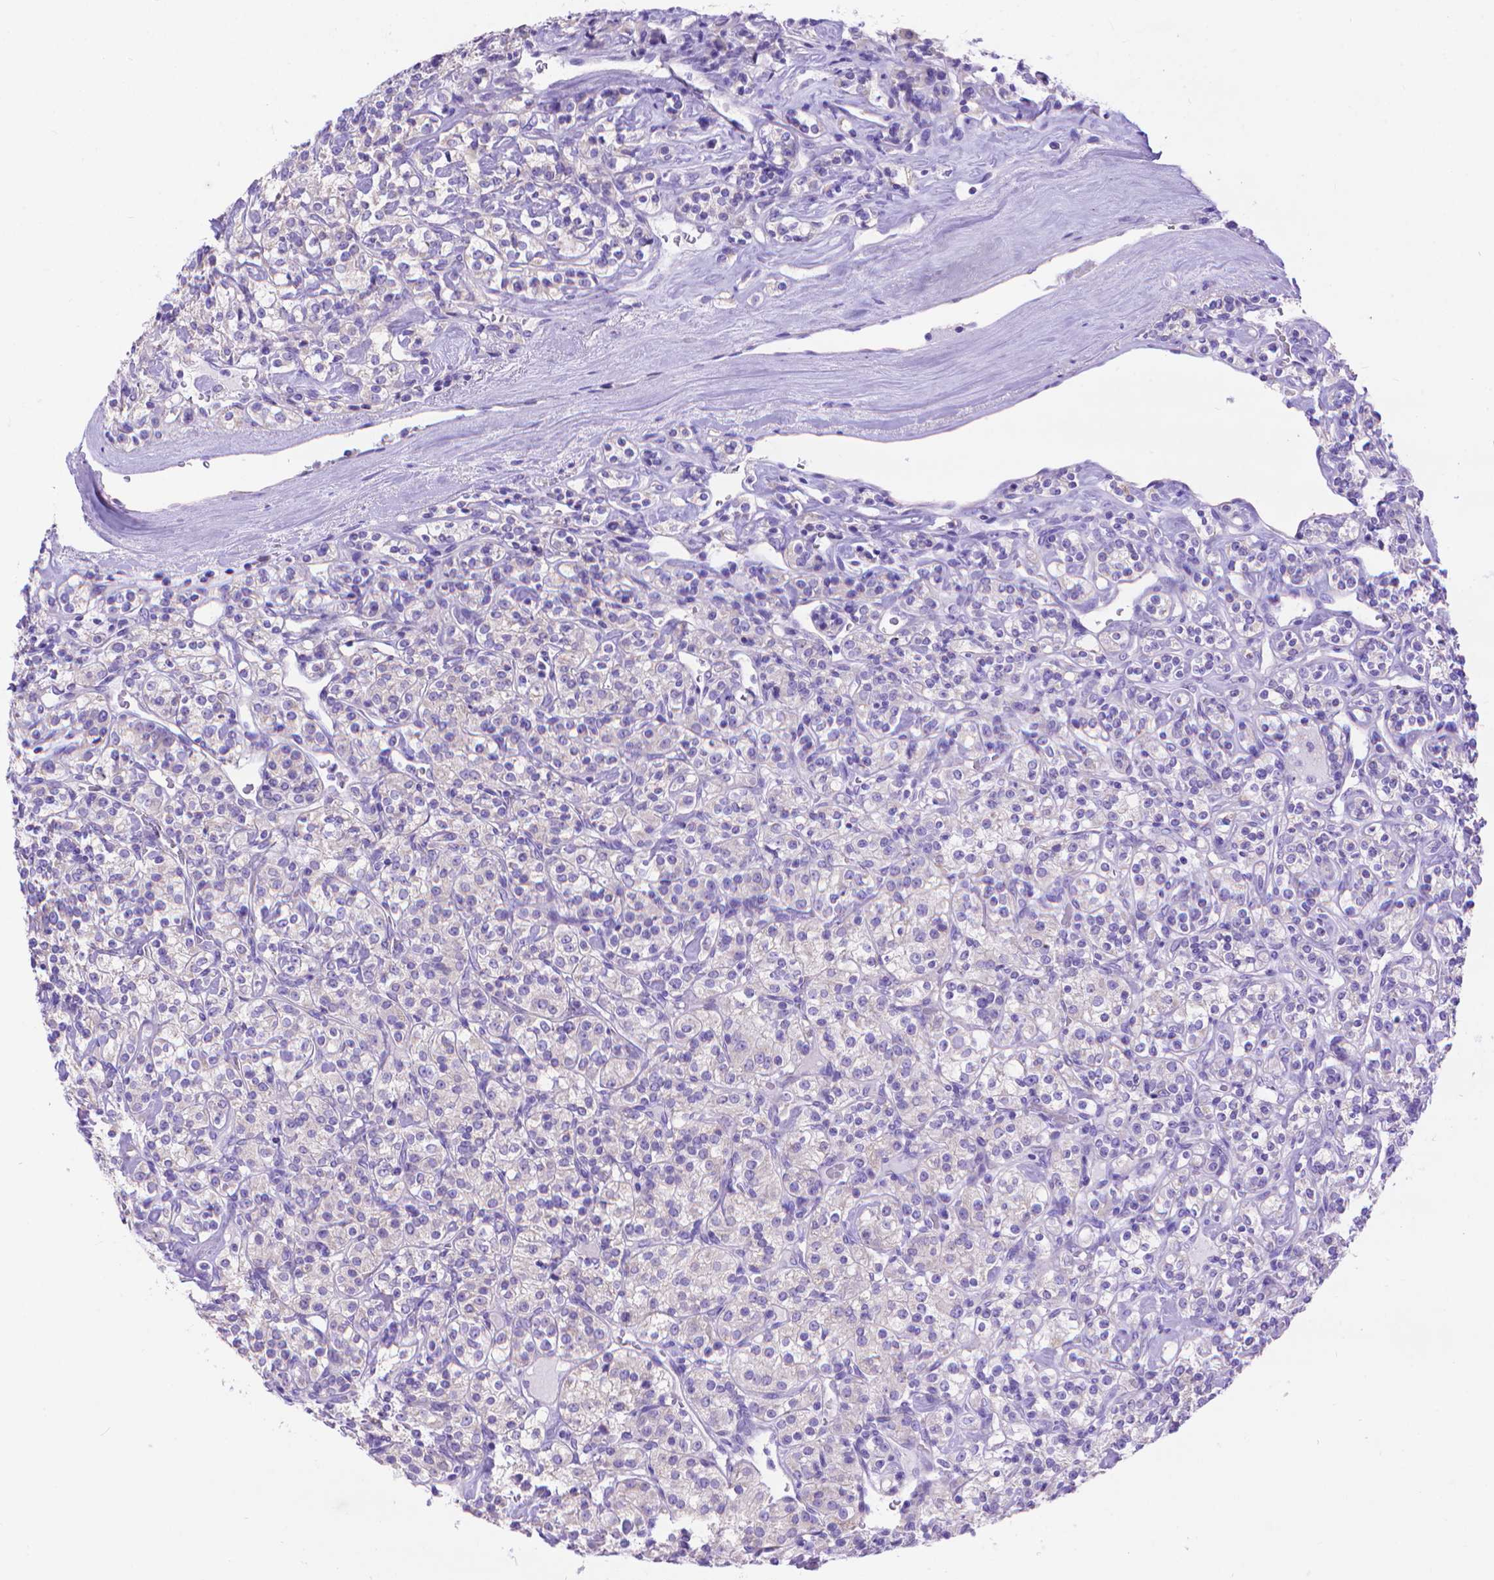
{"staining": {"intensity": "negative", "quantity": "none", "location": "none"}, "tissue": "renal cancer", "cell_type": "Tumor cells", "image_type": "cancer", "snomed": [{"axis": "morphology", "description": "Adenocarcinoma, NOS"}, {"axis": "topography", "description": "Kidney"}], "caption": "High power microscopy image of an IHC micrograph of renal cancer (adenocarcinoma), revealing no significant staining in tumor cells. (DAB immunohistochemistry (IHC), high magnification).", "gene": "DHRS2", "patient": {"sex": "male", "age": 77}}